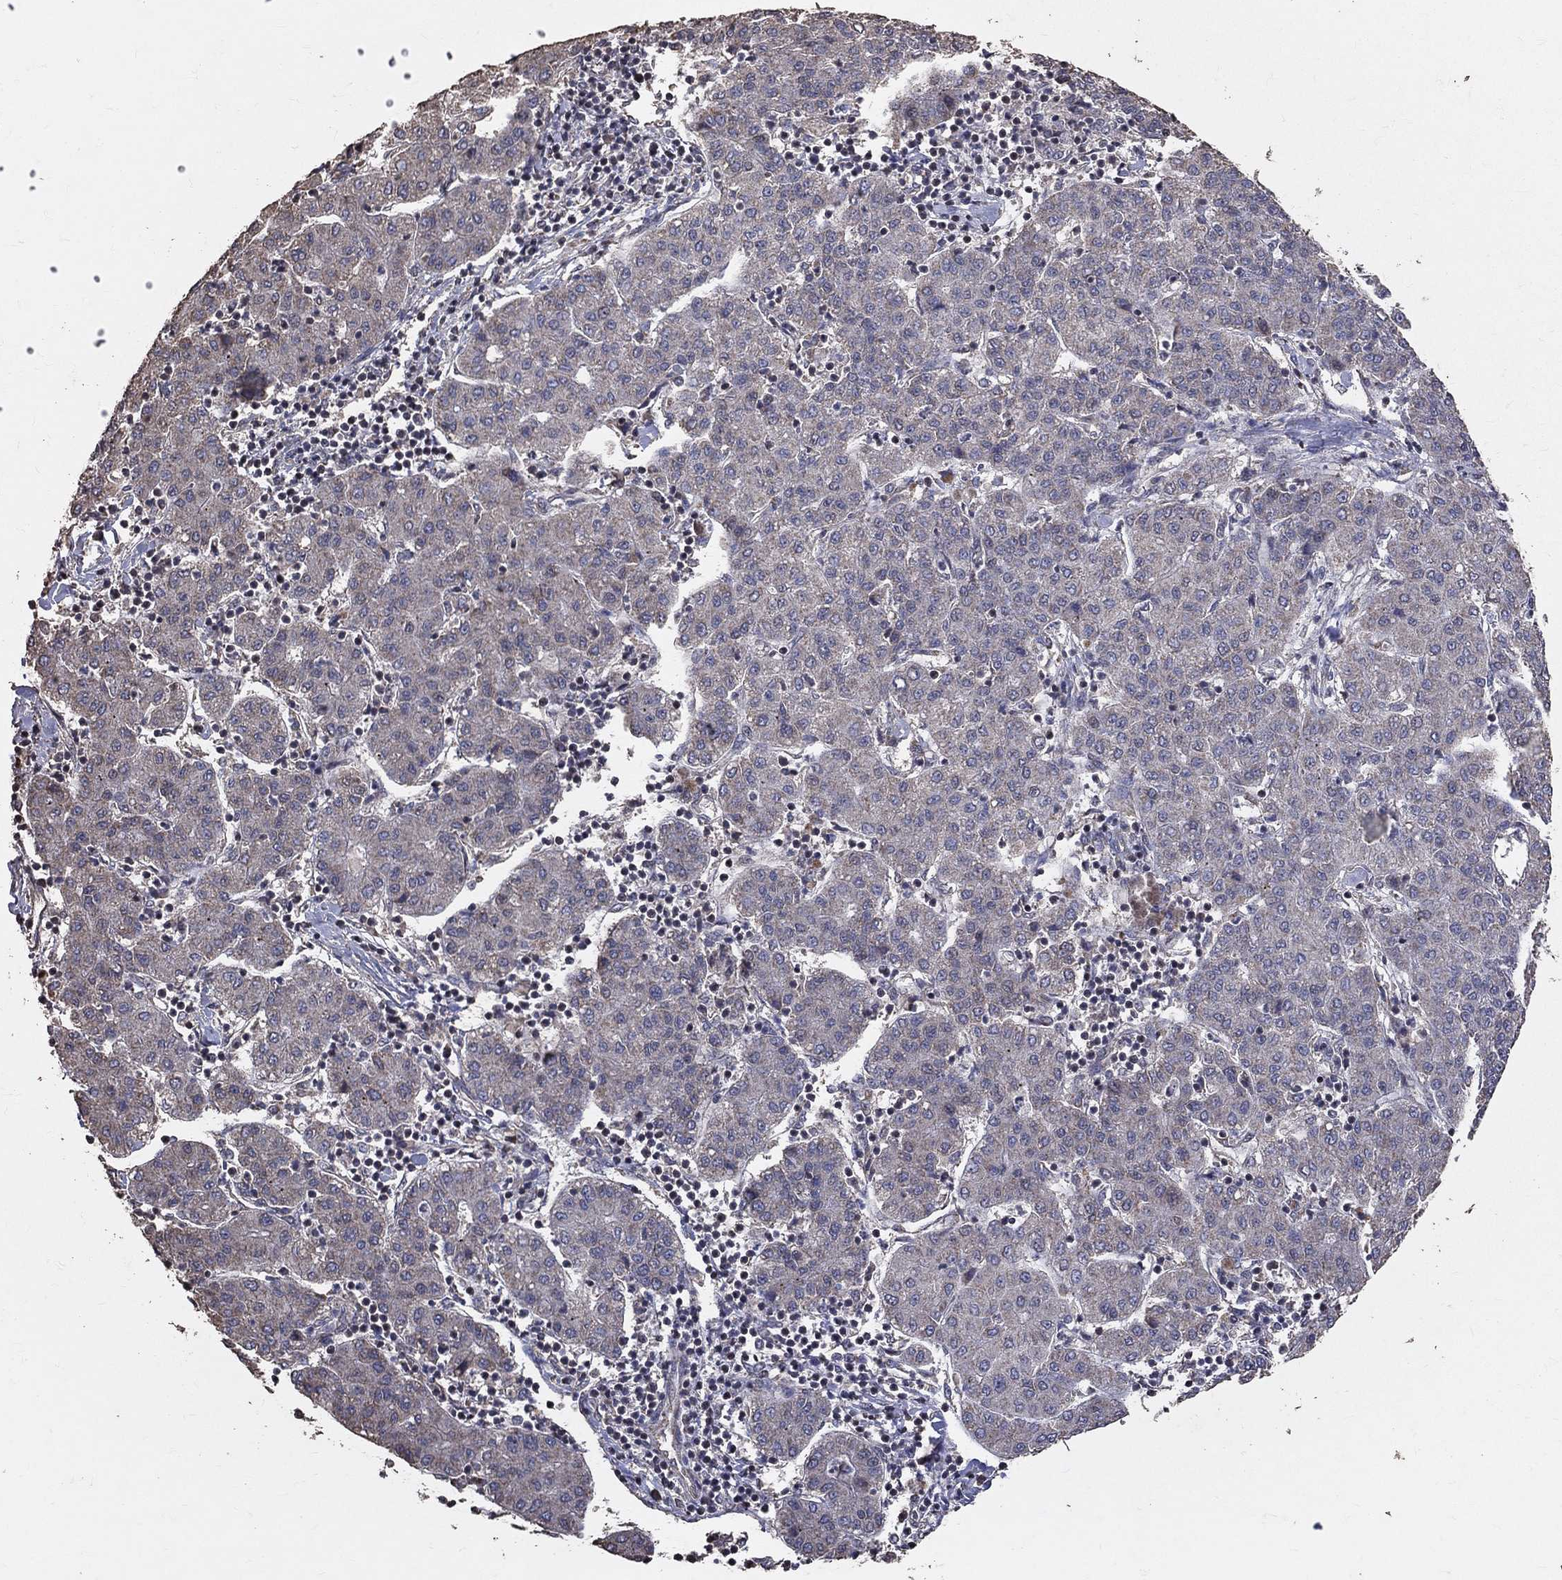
{"staining": {"intensity": "negative", "quantity": "none", "location": "none"}, "tissue": "liver cancer", "cell_type": "Tumor cells", "image_type": "cancer", "snomed": [{"axis": "morphology", "description": "Carcinoma, Hepatocellular, NOS"}, {"axis": "topography", "description": "Liver"}], "caption": "DAB immunohistochemical staining of liver hepatocellular carcinoma exhibits no significant positivity in tumor cells.", "gene": "LY6K", "patient": {"sex": "male", "age": 65}}